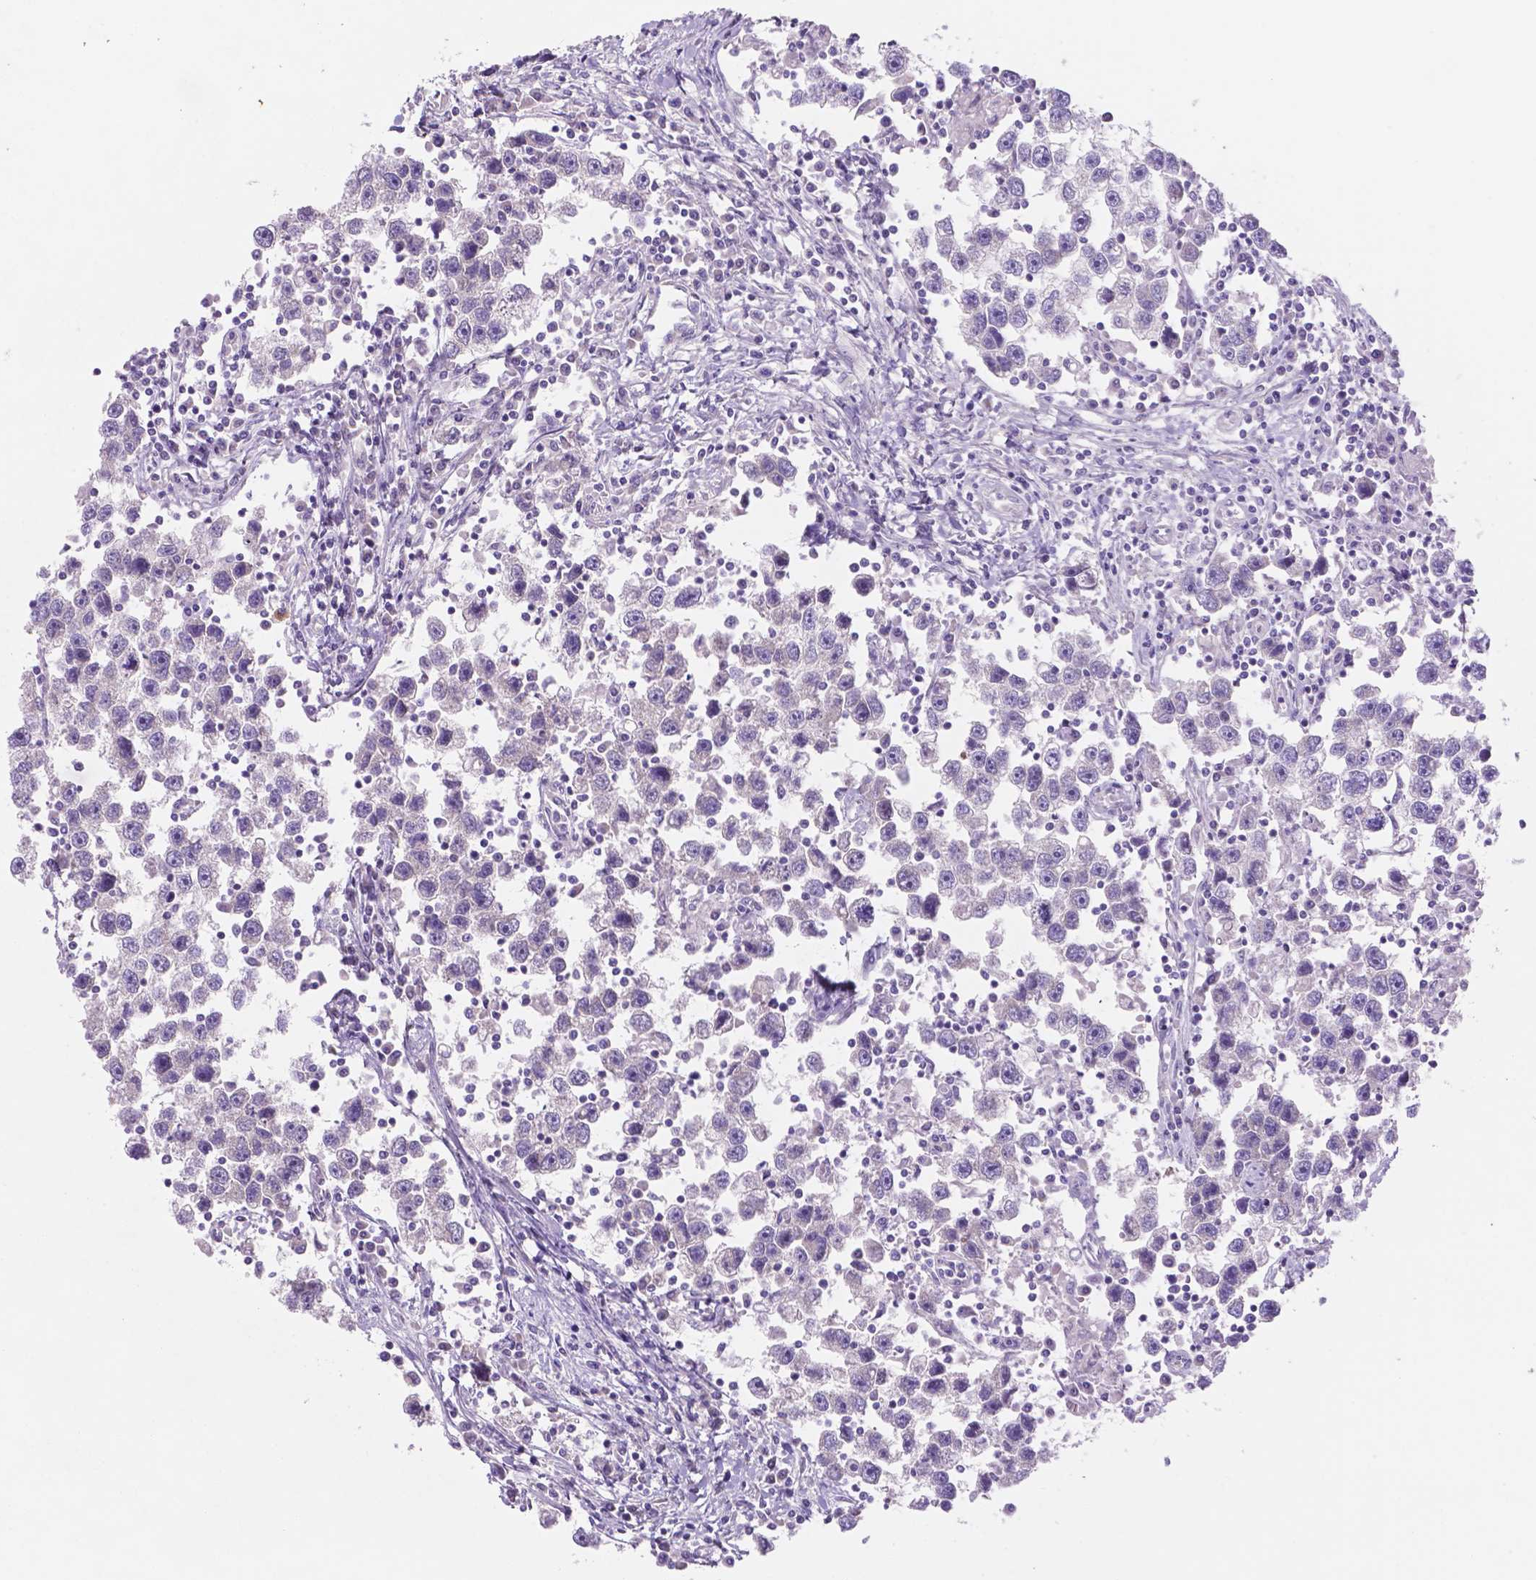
{"staining": {"intensity": "negative", "quantity": "none", "location": "none"}, "tissue": "testis cancer", "cell_type": "Tumor cells", "image_type": "cancer", "snomed": [{"axis": "morphology", "description": "Seminoma, NOS"}, {"axis": "topography", "description": "Testis"}], "caption": "The histopathology image shows no significant positivity in tumor cells of testis cancer. (DAB (3,3'-diaminobenzidine) immunohistochemistry, high magnification).", "gene": "MKRN2OS", "patient": {"sex": "male", "age": 30}}